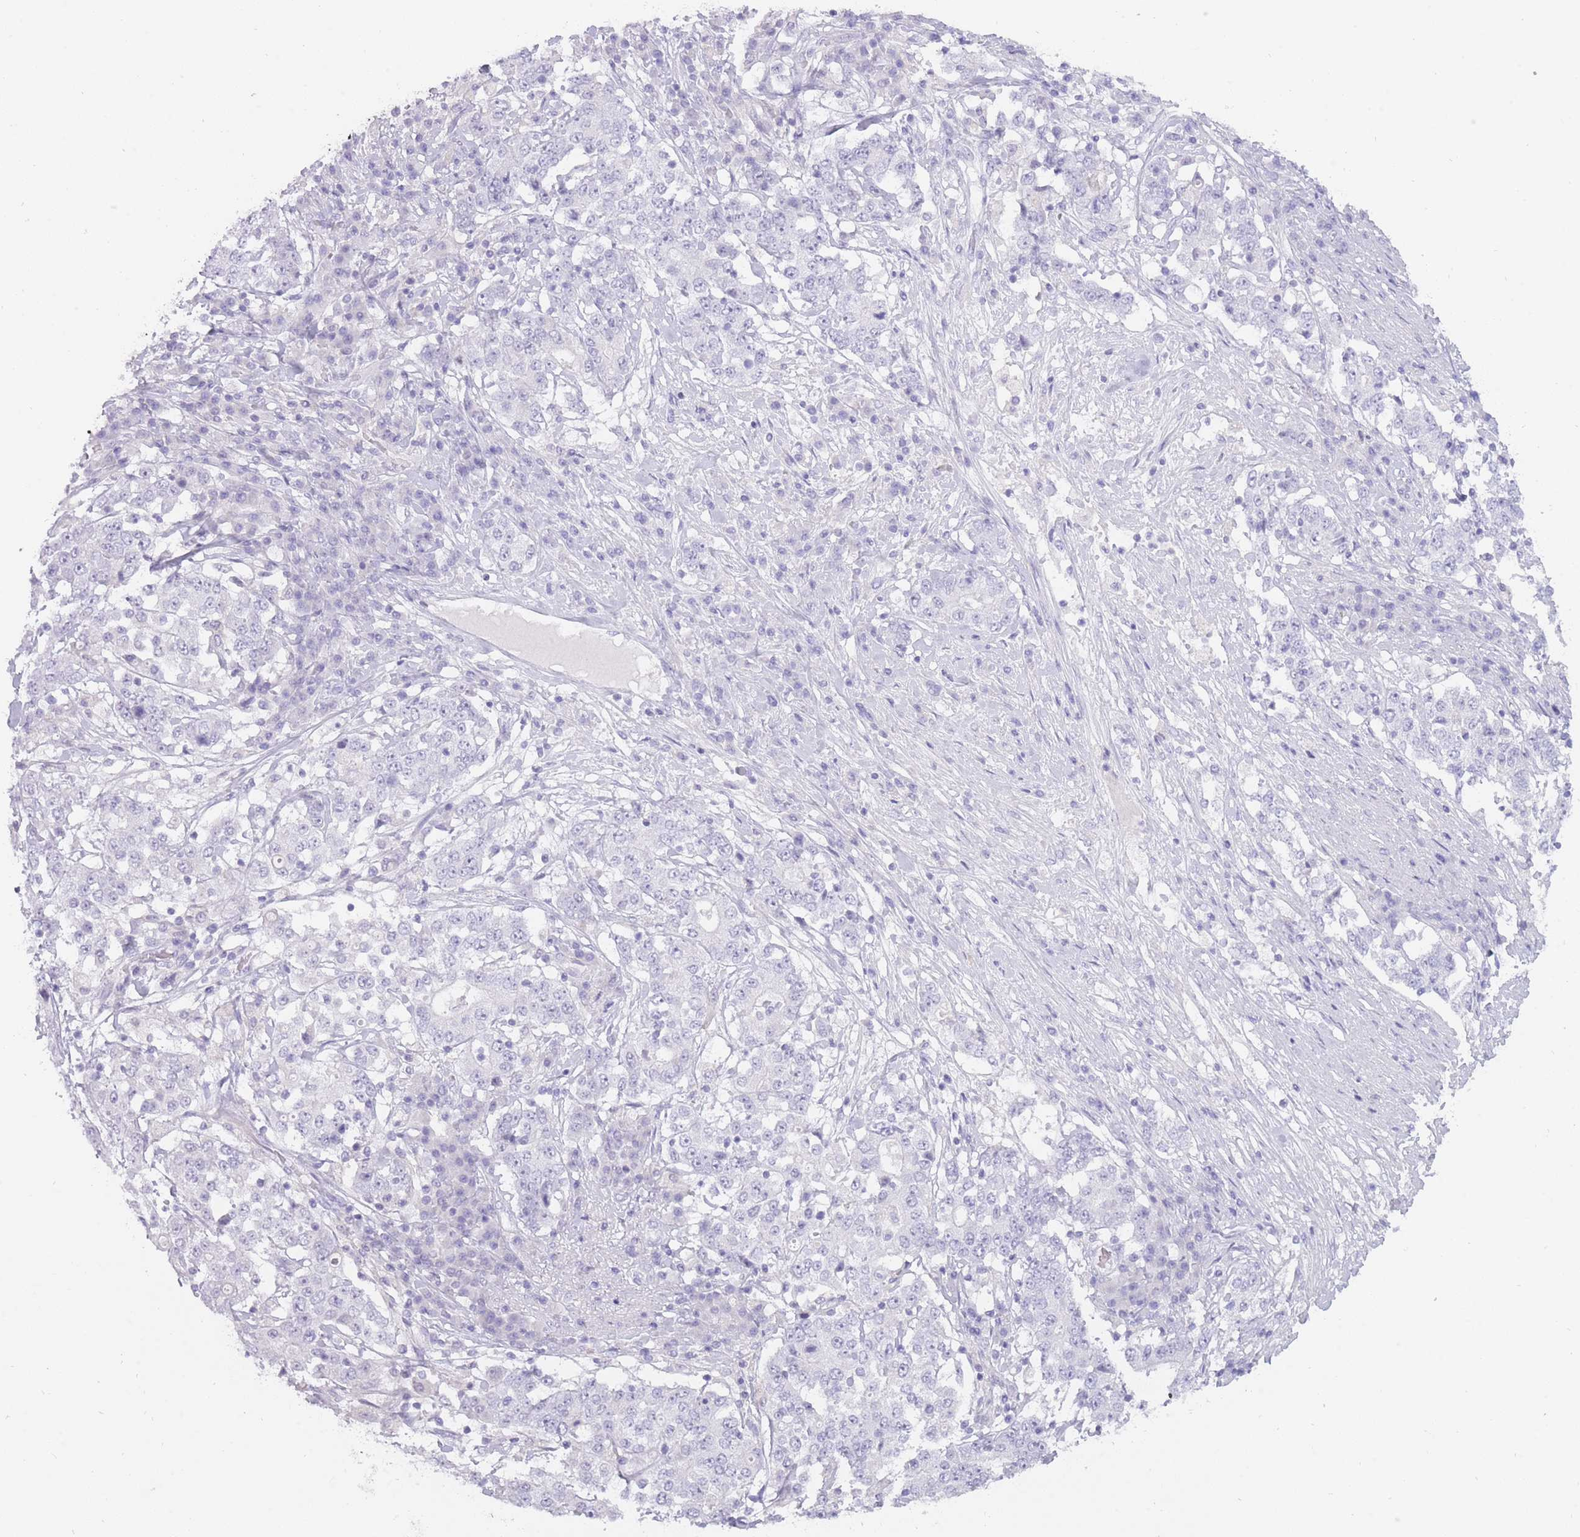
{"staining": {"intensity": "negative", "quantity": "none", "location": "none"}, "tissue": "stomach cancer", "cell_type": "Tumor cells", "image_type": "cancer", "snomed": [{"axis": "morphology", "description": "Adenocarcinoma, NOS"}, {"axis": "topography", "description": "Stomach"}], "caption": "DAB (3,3'-diaminobenzidine) immunohistochemical staining of human stomach cancer (adenocarcinoma) demonstrates no significant positivity in tumor cells.", "gene": "BDKRB2", "patient": {"sex": "male", "age": 59}}